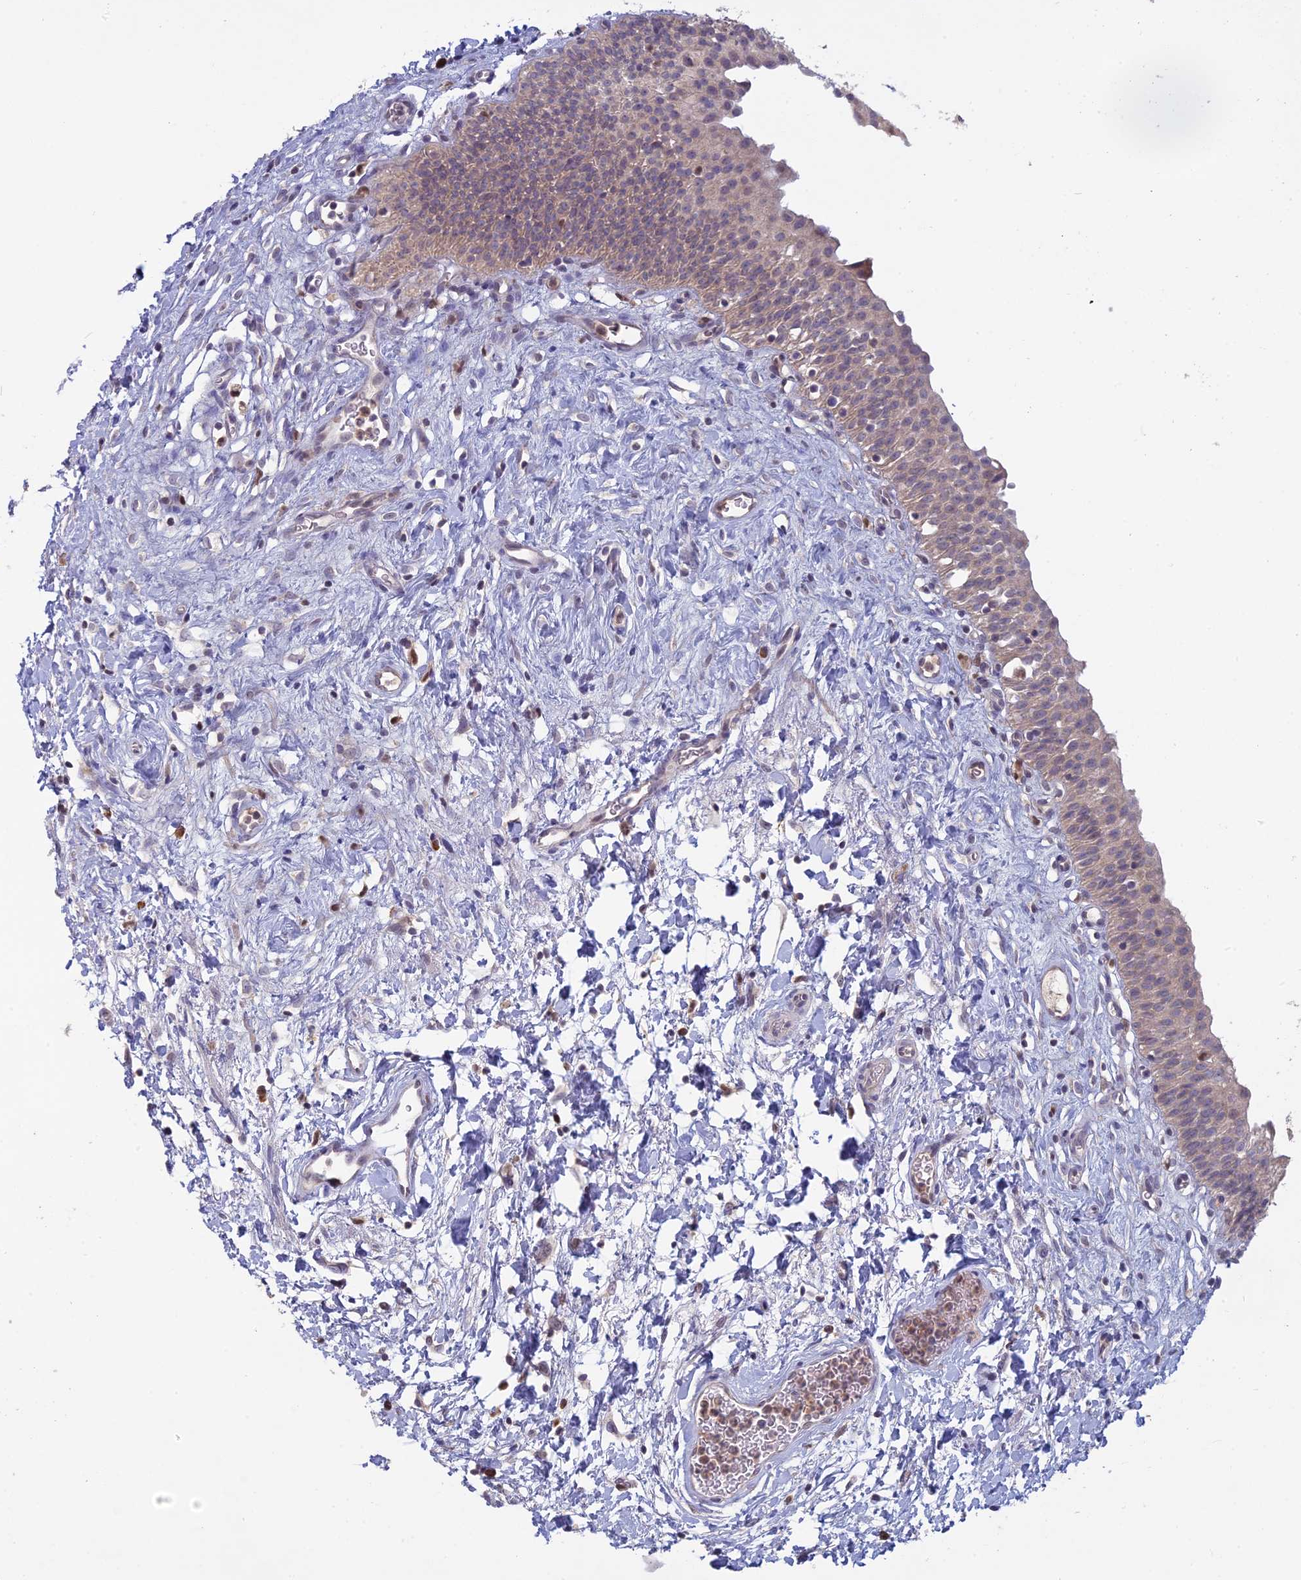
{"staining": {"intensity": "weak", "quantity": "25%-75%", "location": "cytoplasmic/membranous"}, "tissue": "urinary bladder", "cell_type": "Urothelial cells", "image_type": "normal", "snomed": [{"axis": "morphology", "description": "Normal tissue, NOS"}, {"axis": "topography", "description": "Urinary bladder"}], "caption": "The image shows a brown stain indicating the presence of a protein in the cytoplasmic/membranous of urothelial cells in urinary bladder. (IHC, brightfield microscopy, high magnification).", "gene": "TMEM208", "patient": {"sex": "male", "age": 51}}